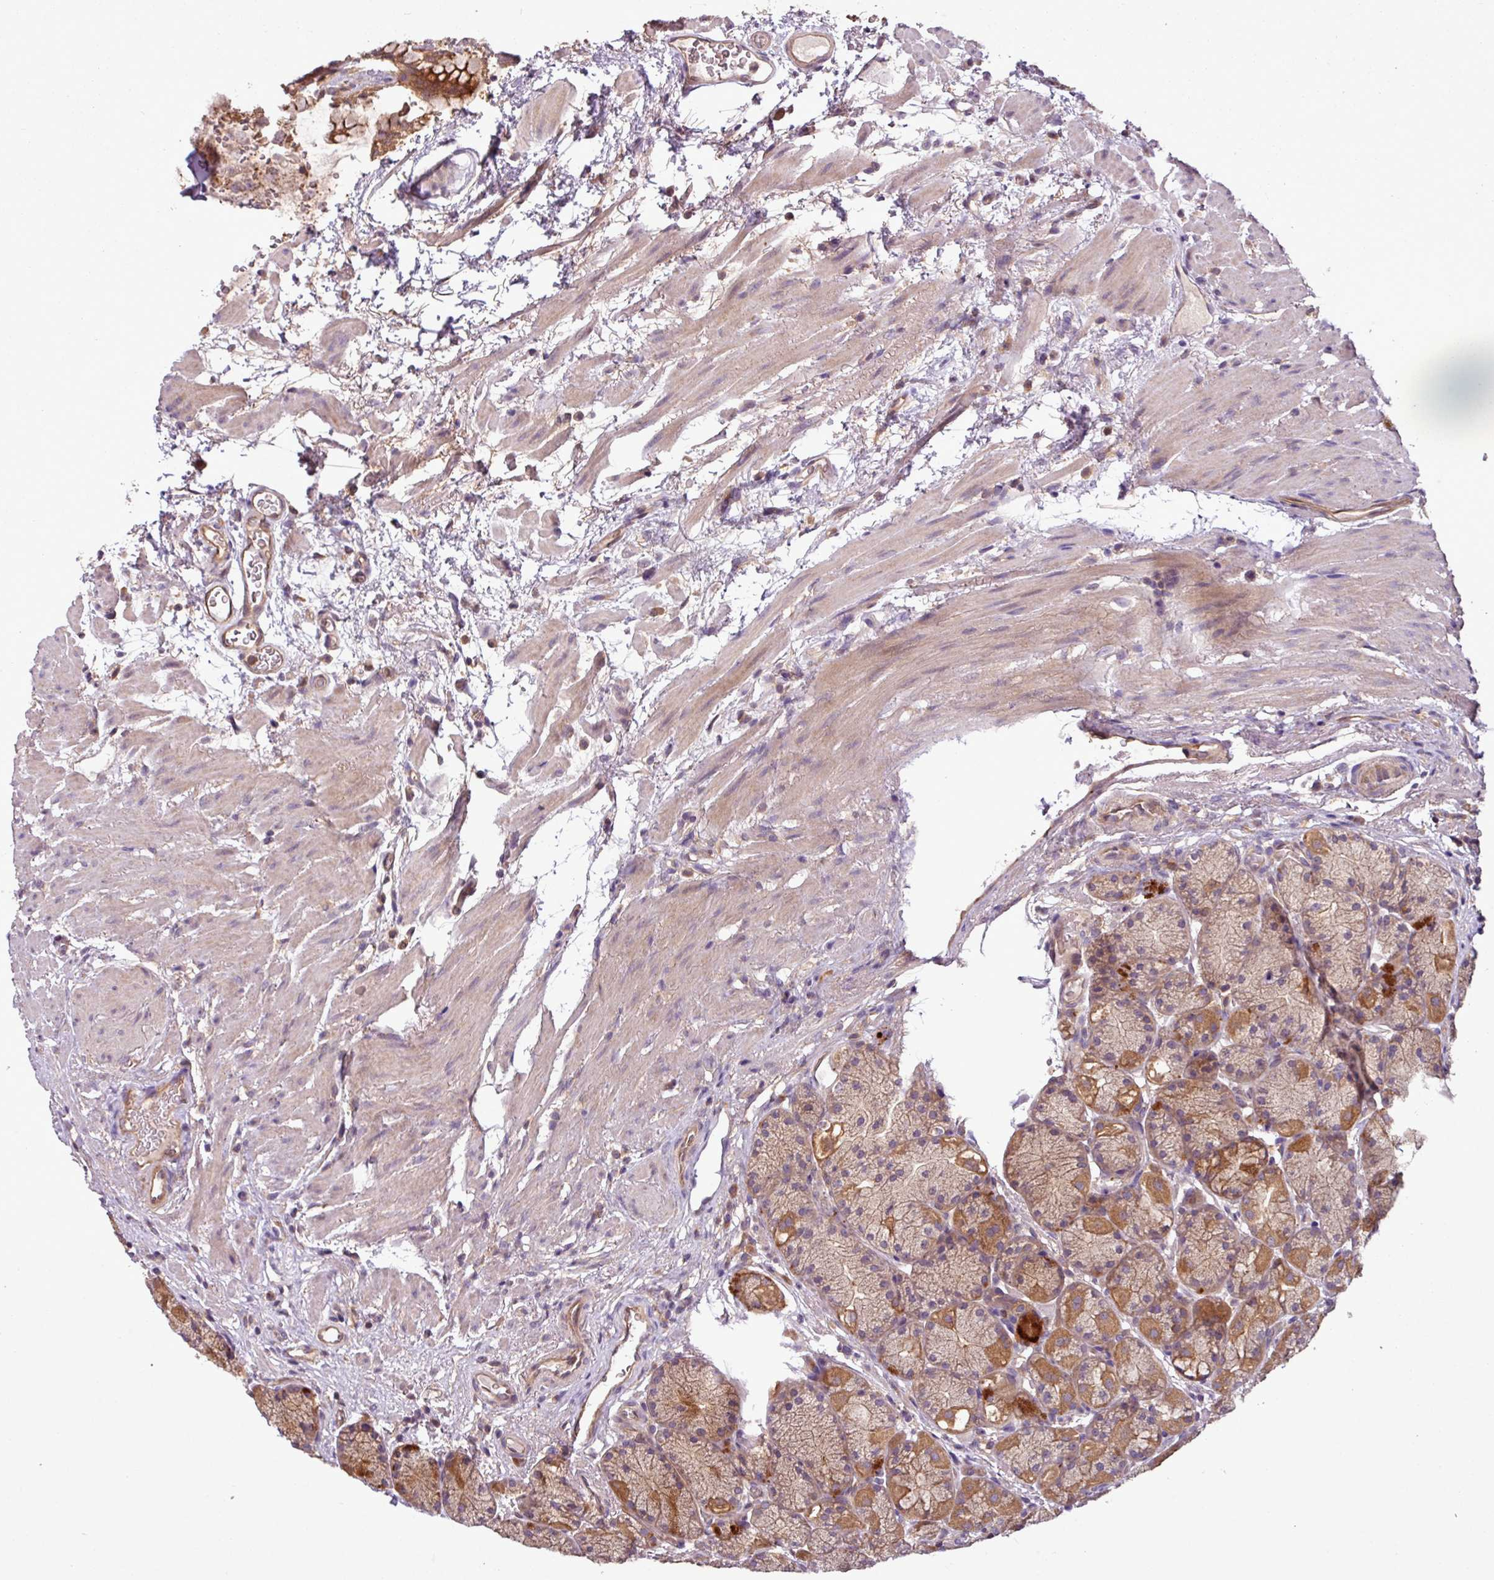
{"staining": {"intensity": "strong", "quantity": "25%-75%", "location": "cytoplasmic/membranous"}, "tissue": "stomach", "cell_type": "Glandular cells", "image_type": "normal", "snomed": [{"axis": "morphology", "description": "Normal tissue, NOS"}, {"axis": "topography", "description": "Stomach"}], "caption": "High-power microscopy captured an immunohistochemistry micrograph of unremarkable stomach, revealing strong cytoplasmic/membranous staining in approximately 25%-75% of glandular cells. (brown staining indicates protein expression, while blue staining denotes nuclei).", "gene": "SIRPB2", "patient": {"sex": "male", "age": 63}}